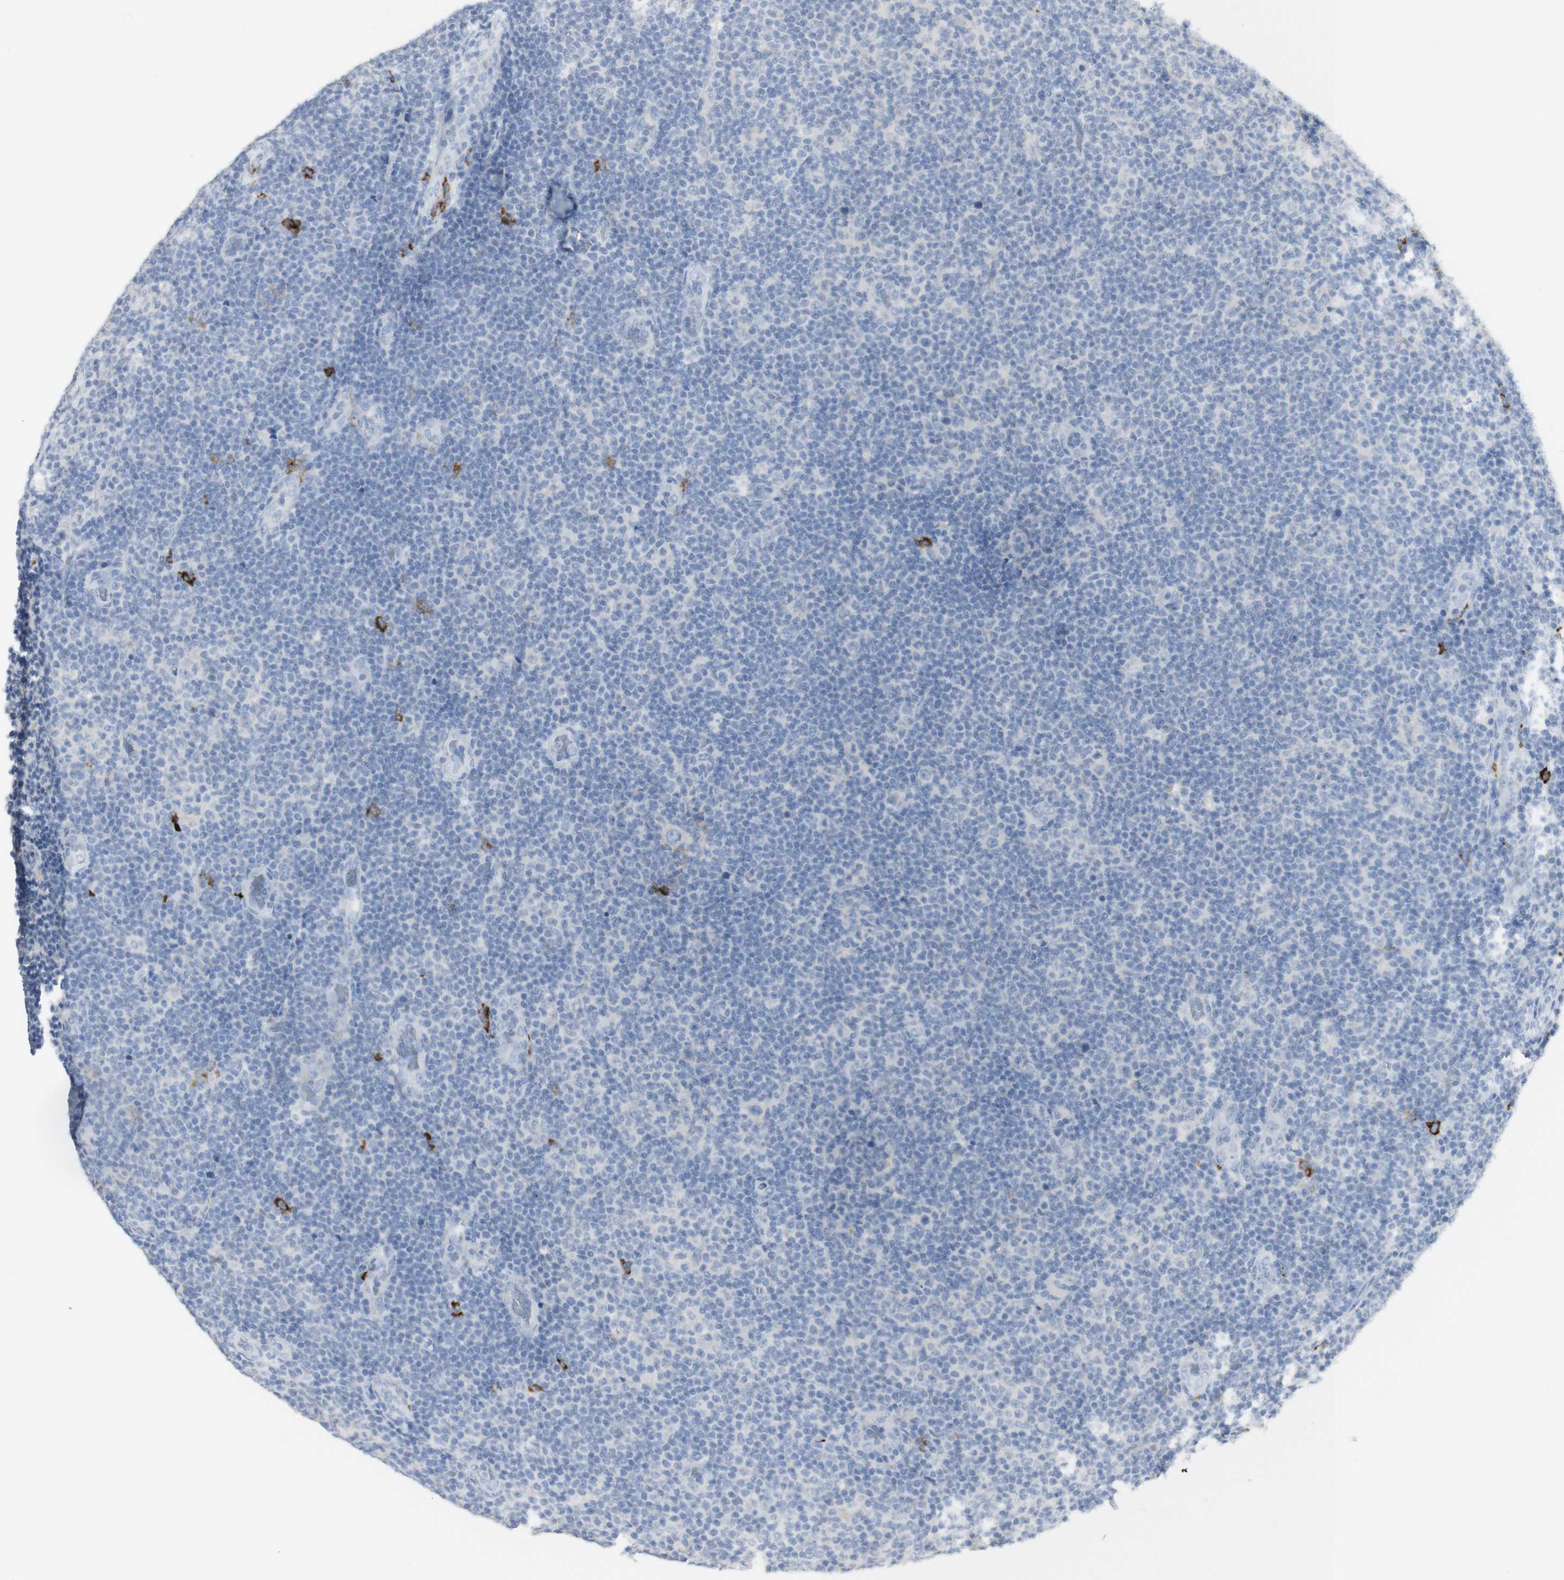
{"staining": {"intensity": "negative", "quantity": "none", "location": "none"}, "tissue": "lymphoma", "cell_type": "Tumor cells", "image_type": "cancer", "snomed": [{"axis": "morphology", "description": "Malignant lymphoma, non-Hodgkin's type, Low grade"}, {"axis": "topography", "description": "Lymph node"}], "caption": "Tumor cells are negative for protein expression in human lymphoma.", "gene": "CD207", "patient": {"sex": "male", "age": 83}}